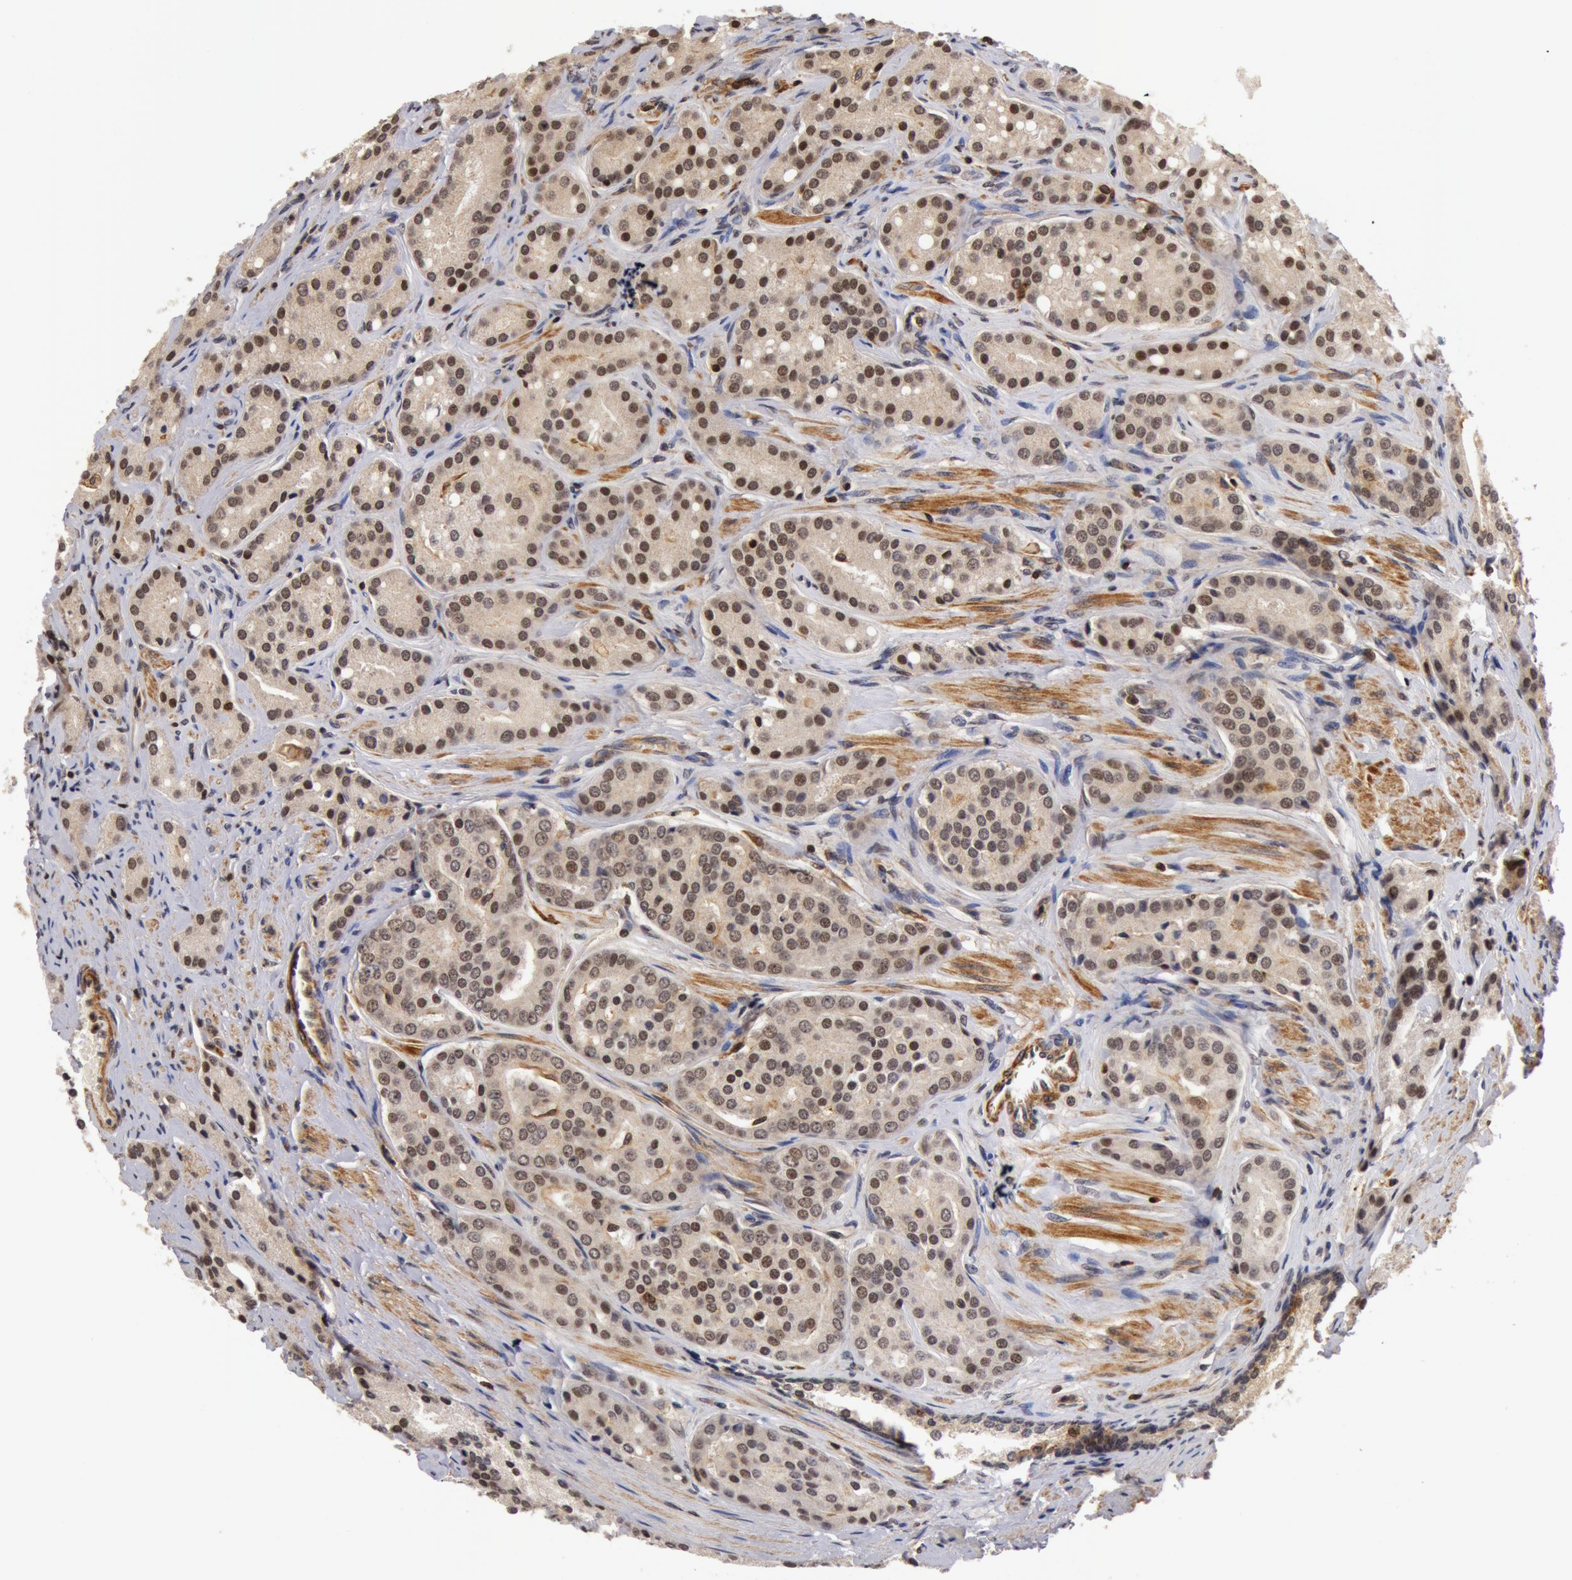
{"staining": {"intensity": "weak", "quantity": ">75%", "location": "cytoplasmic/membranous,nuclear"}, "tissue": "prostate cancer", "cell_type": "Tumor cells", "image_type": "cancer", "snomed": [{"axis": "morphology", "description": "Adenocarcinoma, High grade"}, {"axis": "topography", "description": "Prostate"}], "caption": "Prostate cancer tissue displays weak cytoplasmic/membranous and nuclear staining in about >75% of tumor cells, visualized by immunohistochemistry.", "gene": "ZNF350", "patient": {"sex": "male", "age": 64}}